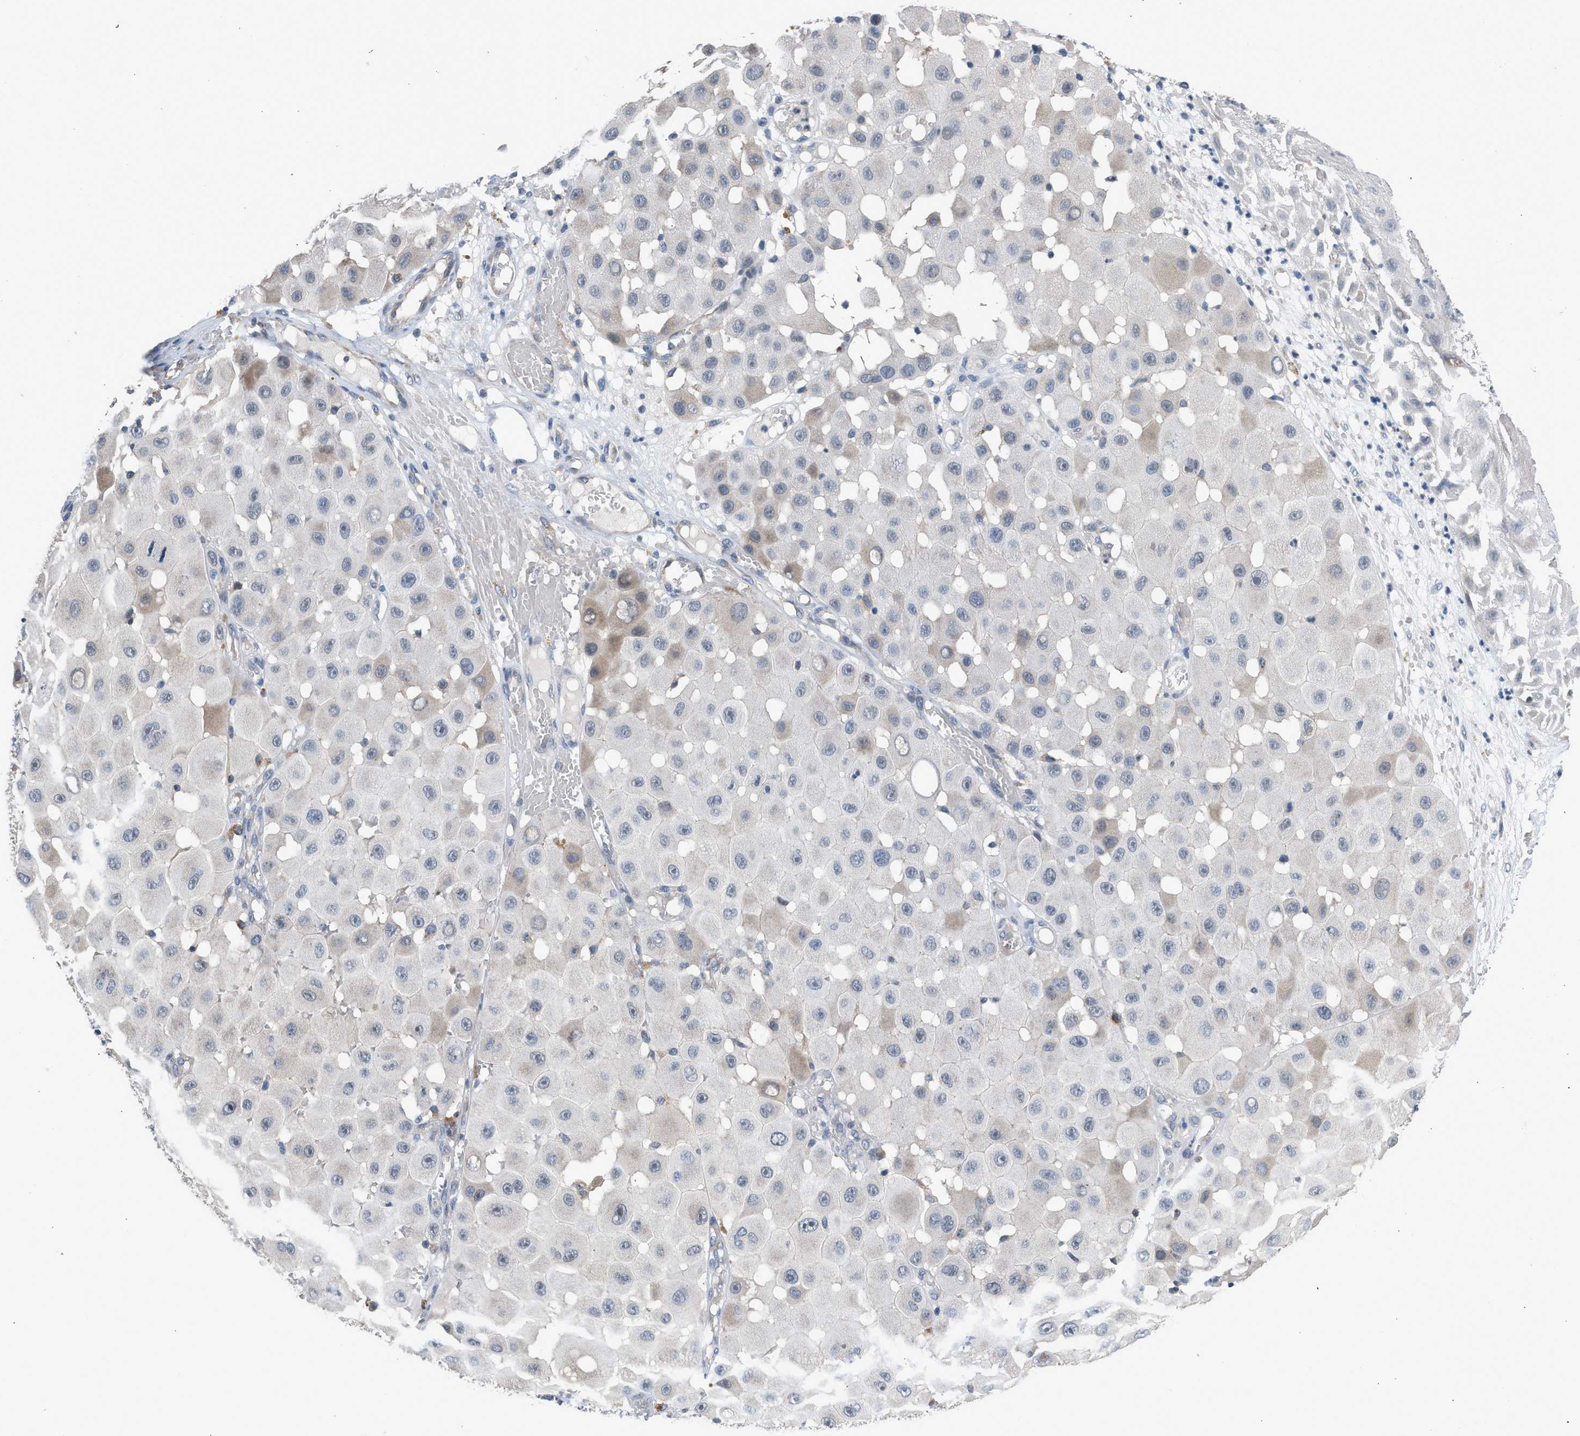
{"staining": {"intensity": "negative", "quantity": "none", "location": "none"}, "tissue": "melanoma", "cell_type": "Tumor cells", "image_type": "cancer", "snomed": [{"axis": "morphology", "description": "Malignant melanoma, NOS"}, {"axis": "topography", "description": "Skin"}], "caption": "Immunohistochemistry image of human malignant melanoma stained for a protein (brown), which reveals no expression in tumor cells. Brightfield microscopy of immunohistochemistry stained with DAB (3,3'-diaminobenzidine) (brown) and hematoxylin (blue), captured at high magnification.", "gene": "CSF3R", "patient": {"sex": "female", "age": 81}}